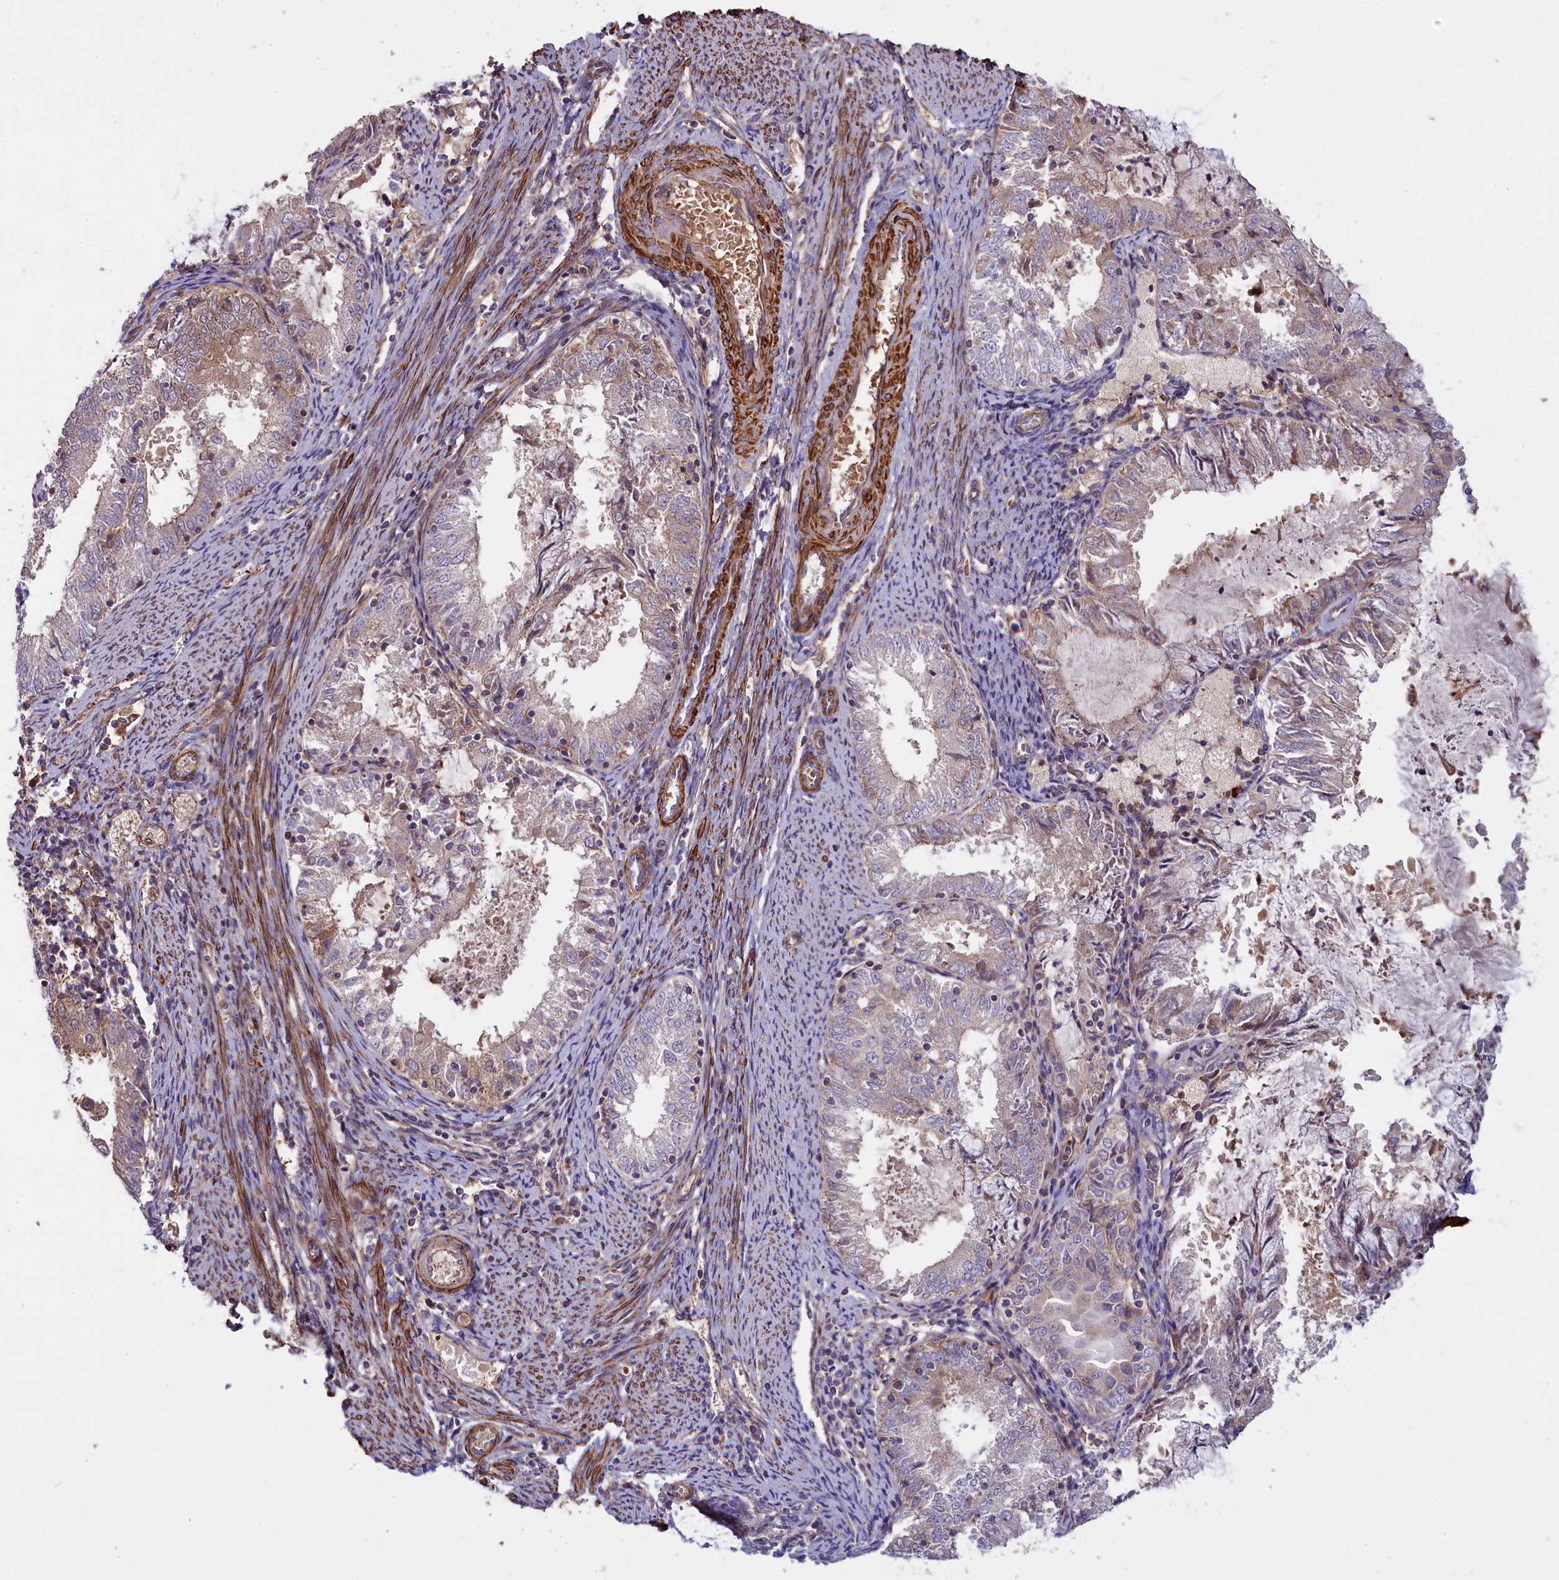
{"staining": {"intensity": "negative", "quantity": "none", "location": "none"}, "tissue": "endometrial cancer", "cell_type": "Tumor cells", "image_type": "cancer", "snomed": [{"axis": "morphology", "description": "Adenocarcinoma, NOS"}, {"axis": "topography", "description": "Endometrium"}], "caption": "DAB immunohistochemical staining of endometrial cancer reveals no significant staining in tumor cells.", "gene": "FUZ", "patient": {"sex": "female", "age": 57}}